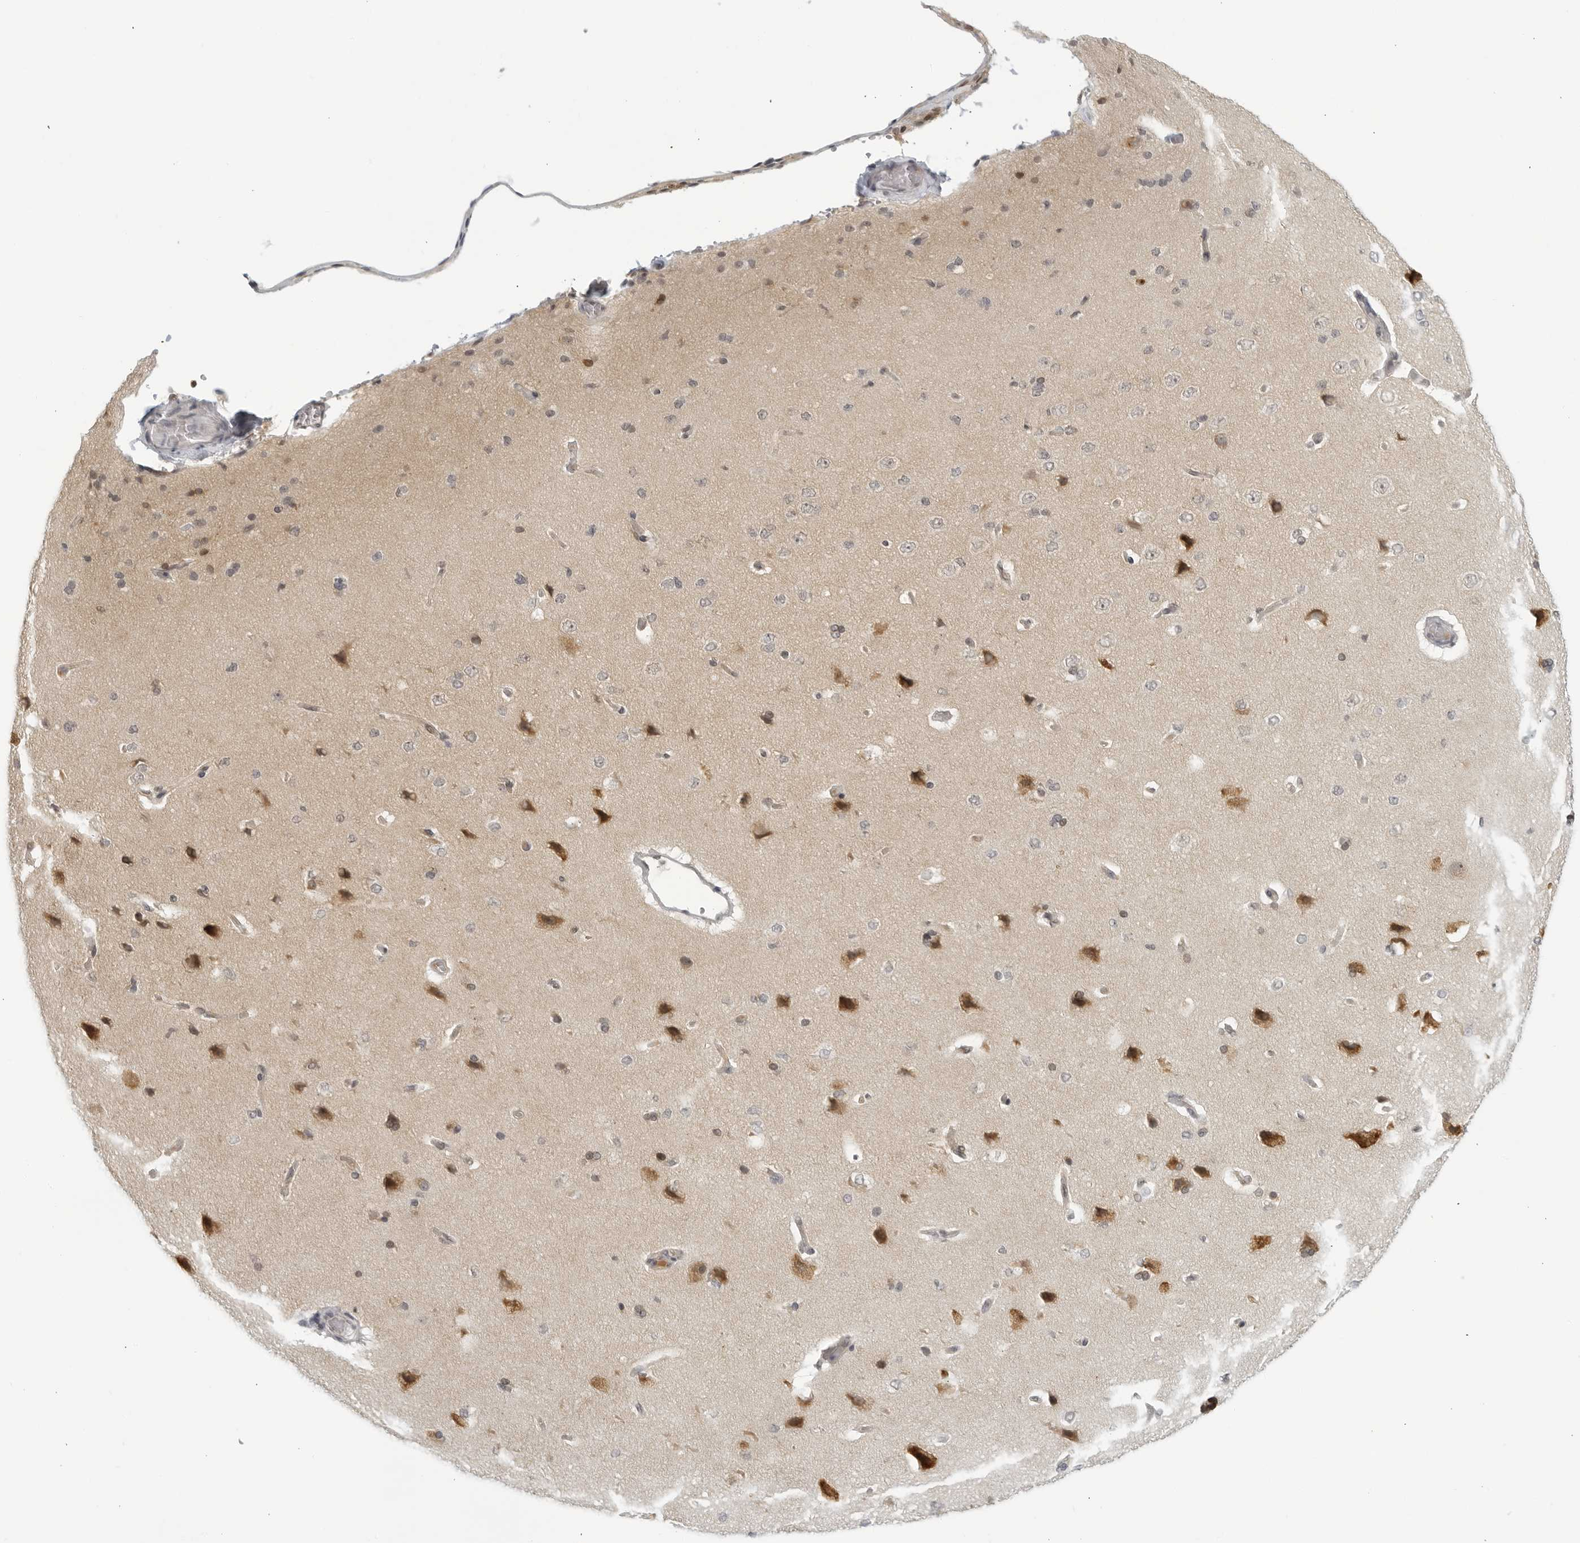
{"staining": {"intensity": "negative", "quantity": "none", "location": "none"}, "tissue": "cerebral cortex", "cell_type": "Endothelial cells", "image_type": "normal", "snomed": [{"axis": "morphology", "description": "Normal tissue, NOS"}, {"axis": "topography", "description": "Cerebral cortex"}], "caption": "This is an immunohistochemistry histopathology image of normal cerebral cortex. There is no positivity in endothelial cells.", "gene": "CC2D1B", "patient": {"sex": "male", "age": 62}}